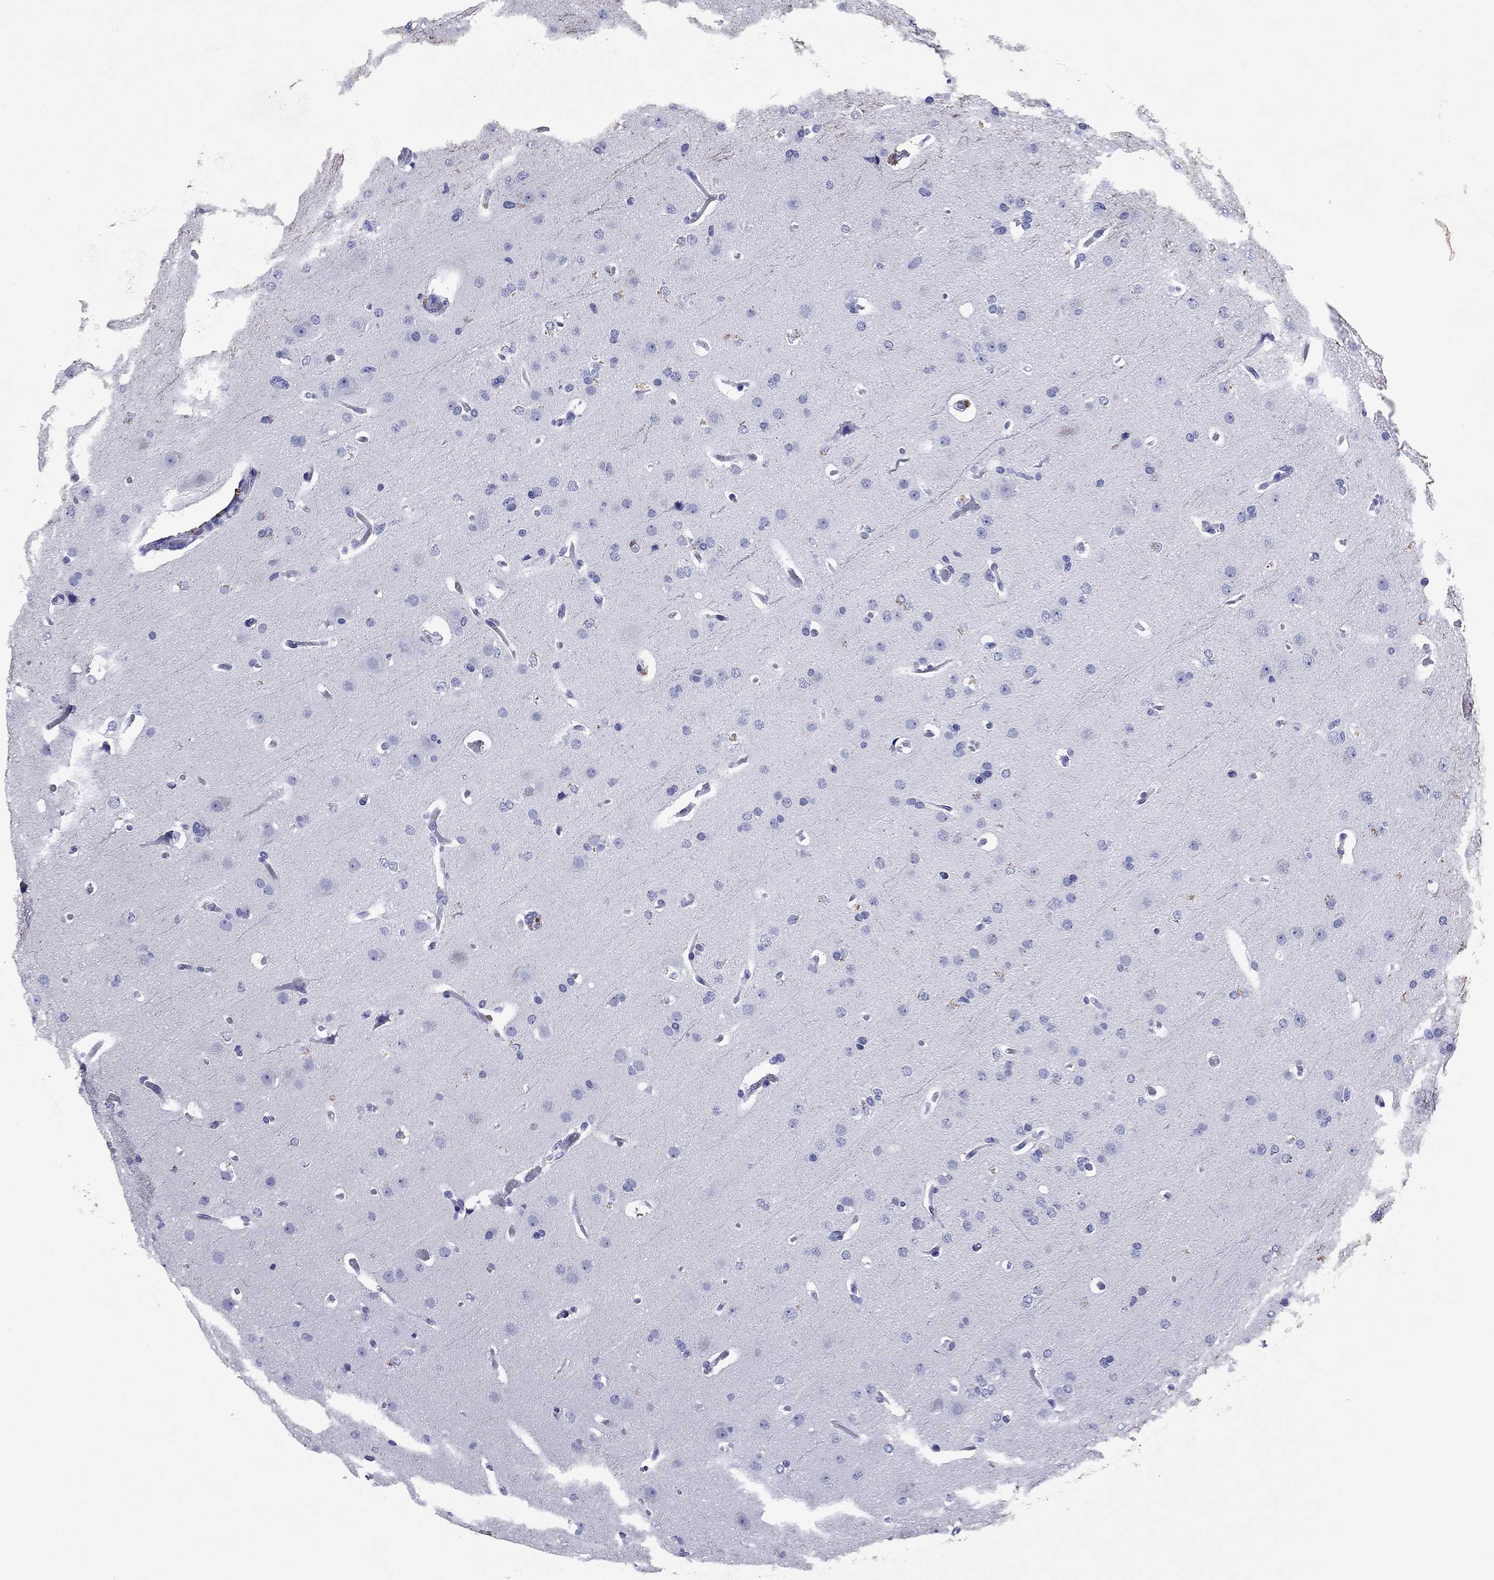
{"staining": {"intensity": "negative", "quantity": "none", "location": "none"}, "tissue": "glioma", "cell_type": "Tumor cells", "image_type": "cancer", "snomed": [{"axis": "morphology", "description": "Glioma, malignant, Low grade"}, {"axis": "topography", "description": "Brain"}], "caption": "There is no significant expression in tumor cells of malignant glioma (low-grade). Nuclei are stained in blue.", "gene": "GZMK", "patient": {"sex": "male", "age": 41}}